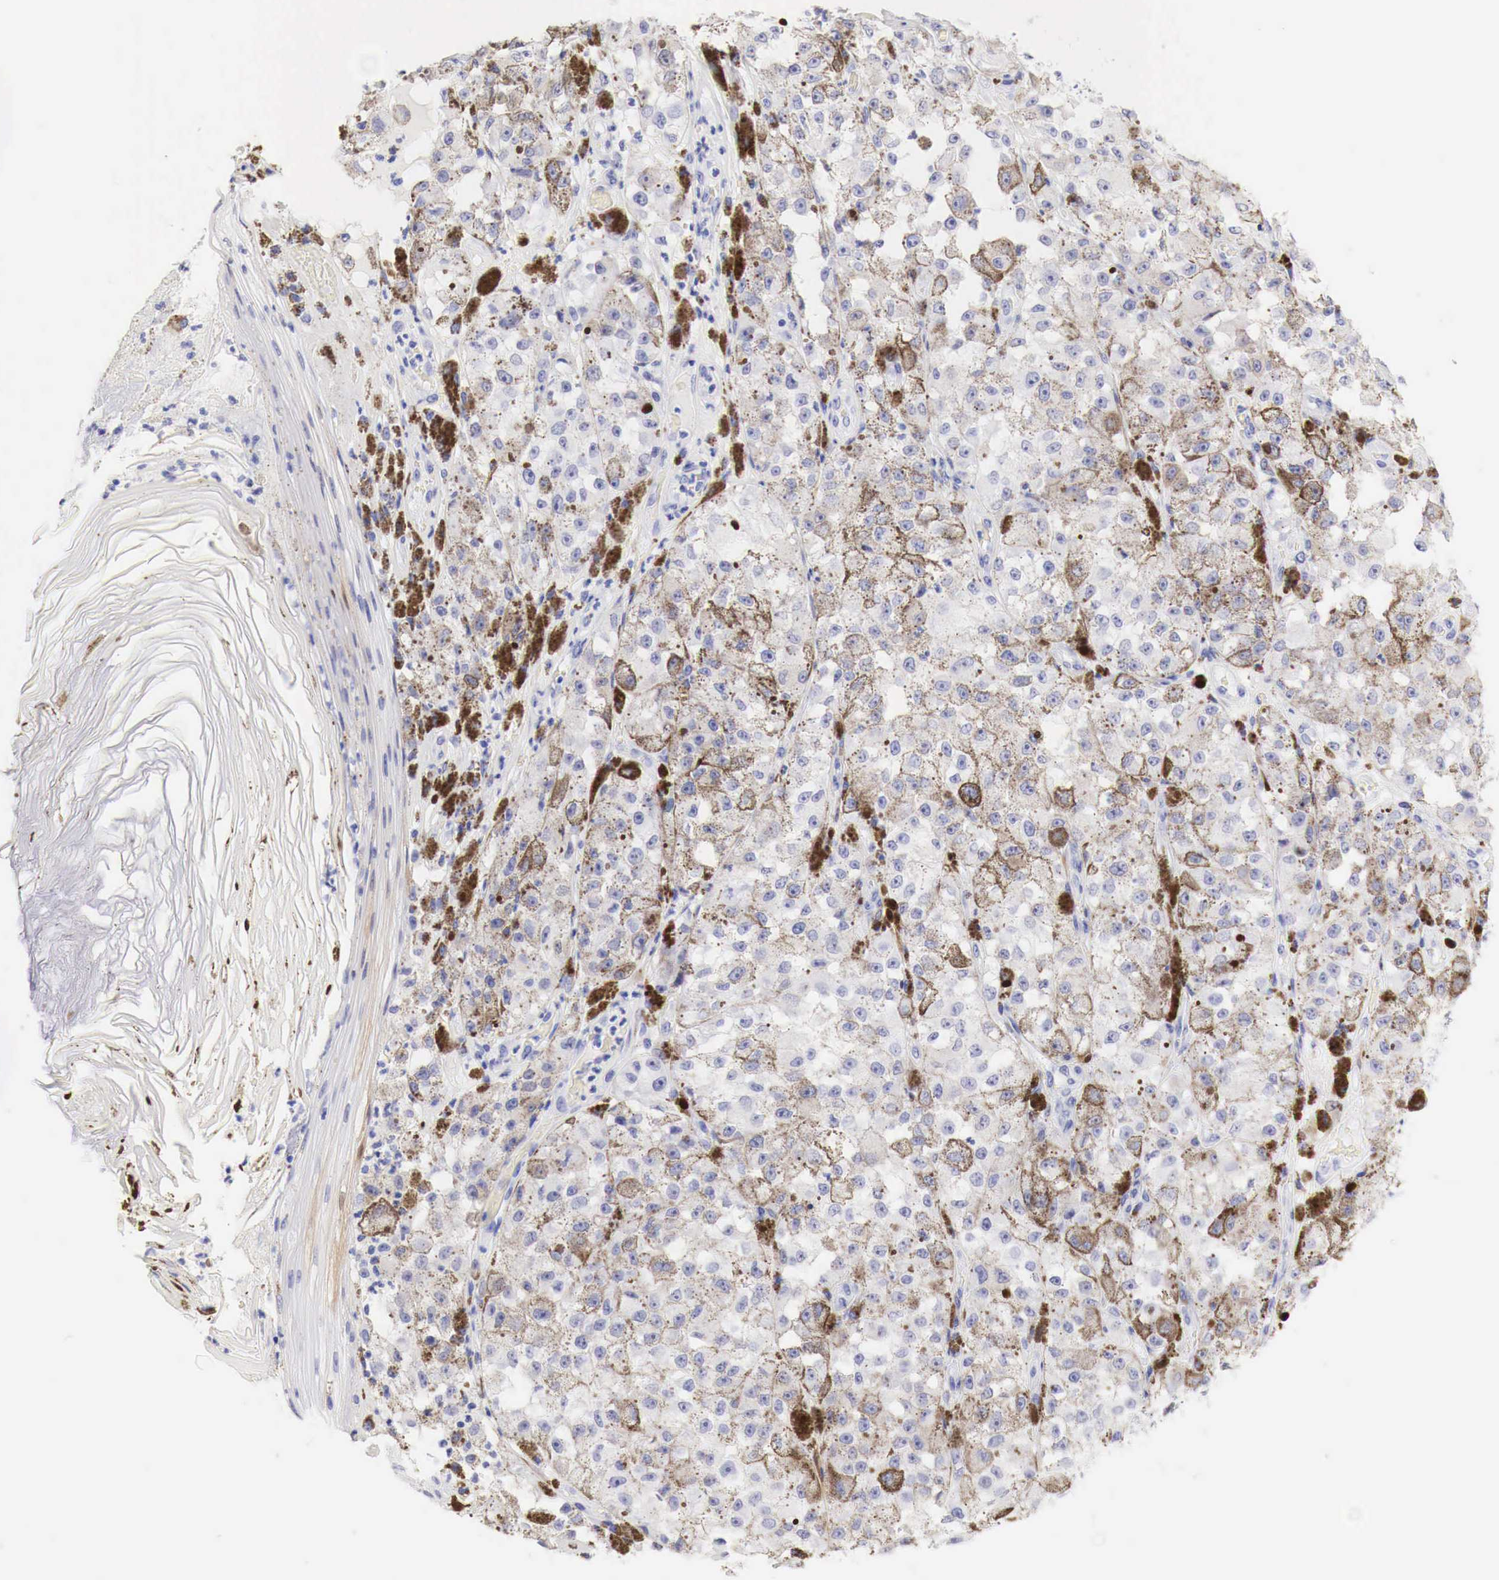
{"staining": {"intensity": "weak", "quantity": "25%-75%", "location": "cytoplasmic/membranous"}, "tissue": "melanoma", "cell_type": "Tumor cells", "image_type": "cancer", "snomed": [{"axis": "morphology", "description": "Malignant melanoma, NOS"}, {"axis": "topography", "description": "Skin"}], "caption": "Immunohistochemistry histopathology image of neoplastic tissue: human malignant melanoma stained using IHC demonstrates low levels of weak protein expression localized specifically in the cytoplasmic/membranous of tumor cells, appearing as a cytoplasmic/membranous brown color.", "gene": "CDKN2A", "patient": {"sex": "male", "age": 67}}